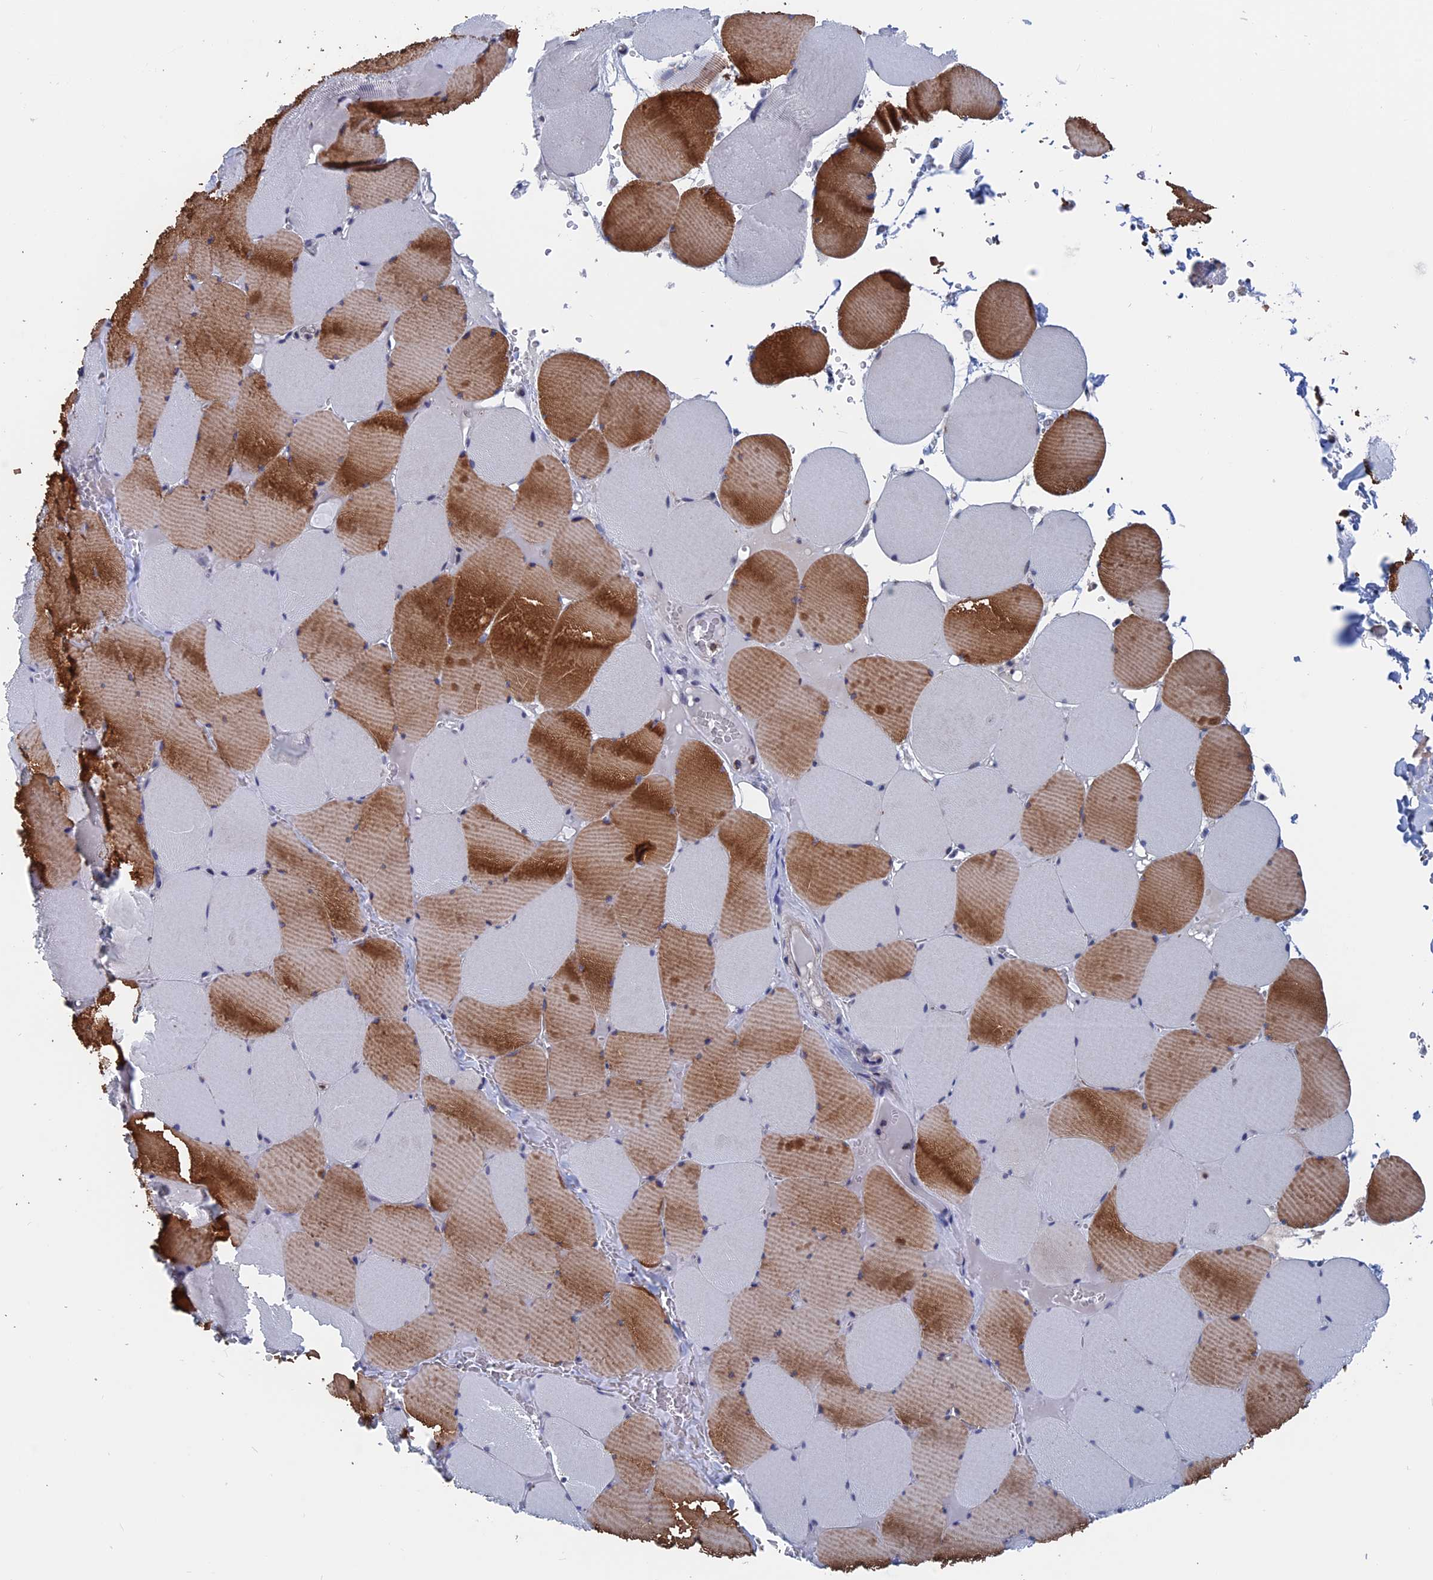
{"staining": {"intensity": "moderate", "quantity": "25%-75%", "location": "cytoplasmic/membranous"}, "tissue": "skeletal muscle", "cell_type": "Myocytes", "image_type": "normal", "snomed": [{"axis": "morphology", "description": "Normal tissue, NOS"}, {"axis": "topography", "description": "Skeletal muscle"}, {"axis": "topography", "description": "Head-Neck"}], "caption": "A histopathology image of skeletal muscle stained for a protein displays moderate cytoplasmic/membranous brown staining in myocytes. The staining was performed using DAB to visualize the protein expression in brown, while the nuclei were stained in blue with hematoxylin (Magnification: 20x).", "gene": "MARCHF3", "patient": {"sex": "male", "age": 66}}